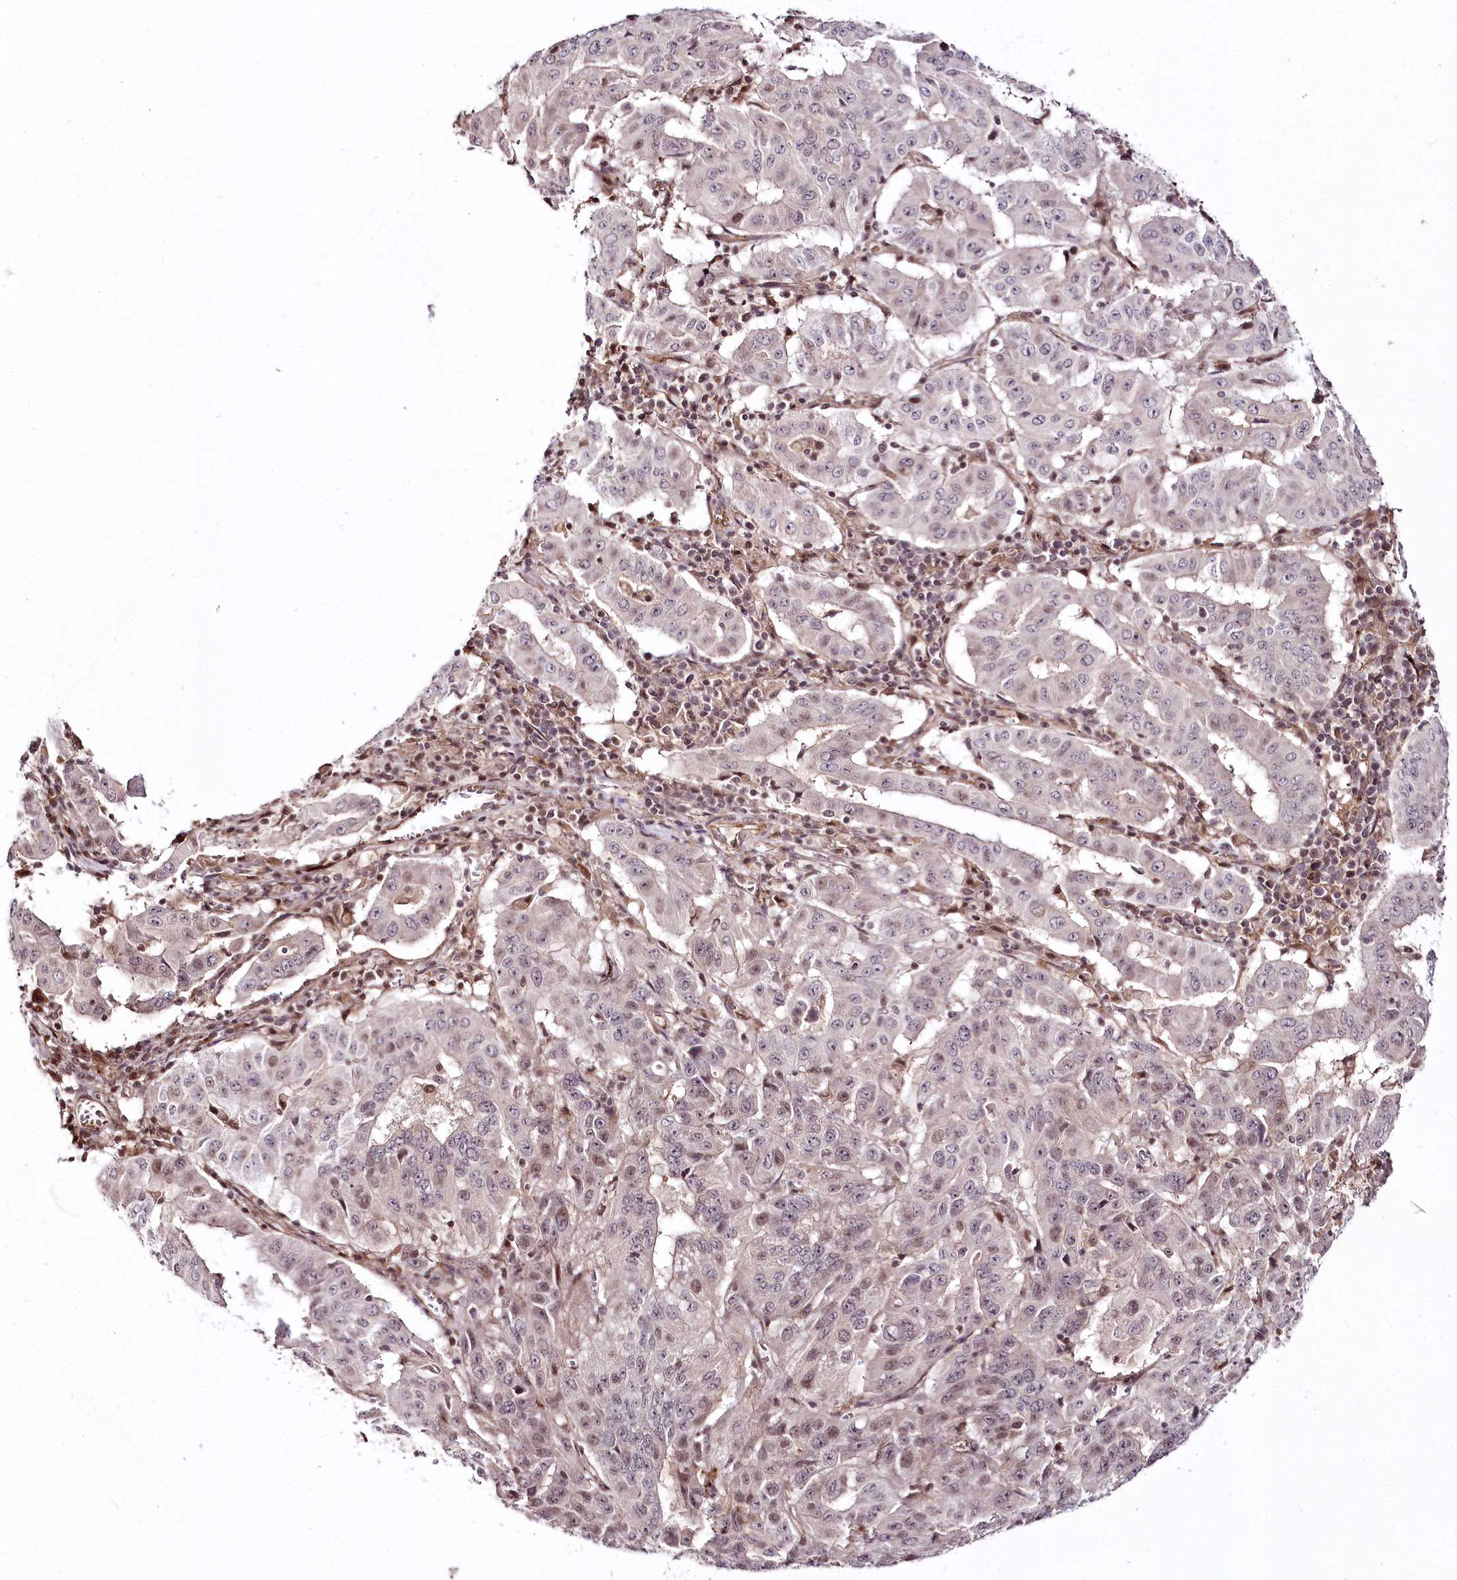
{"staining": {"intensity": "weak", "quantity": "<25%", "location": "nuclear"}, "tissue": "pancreatic cancer", "cell_type": "Tumor cells", "image_type": "cancer", "snomed": [{"axis": "morphology", "description": "Adenocarcinoma, NOS"}, {"axis": "topography", "description": "Pancreas"}], "caption": "IHC photomicrograph of neoplastic tissue: human pancreatic adenocarcinoma stained with DAB (3,3'-diaminobenzidine) reveals no significant protein positivity in tumor cells. (DAB (3,3'-diaminobenzidine) IHC, high magnification).", "gene": "HOXC8", "patient": {"sex": "male", "age": 63}}